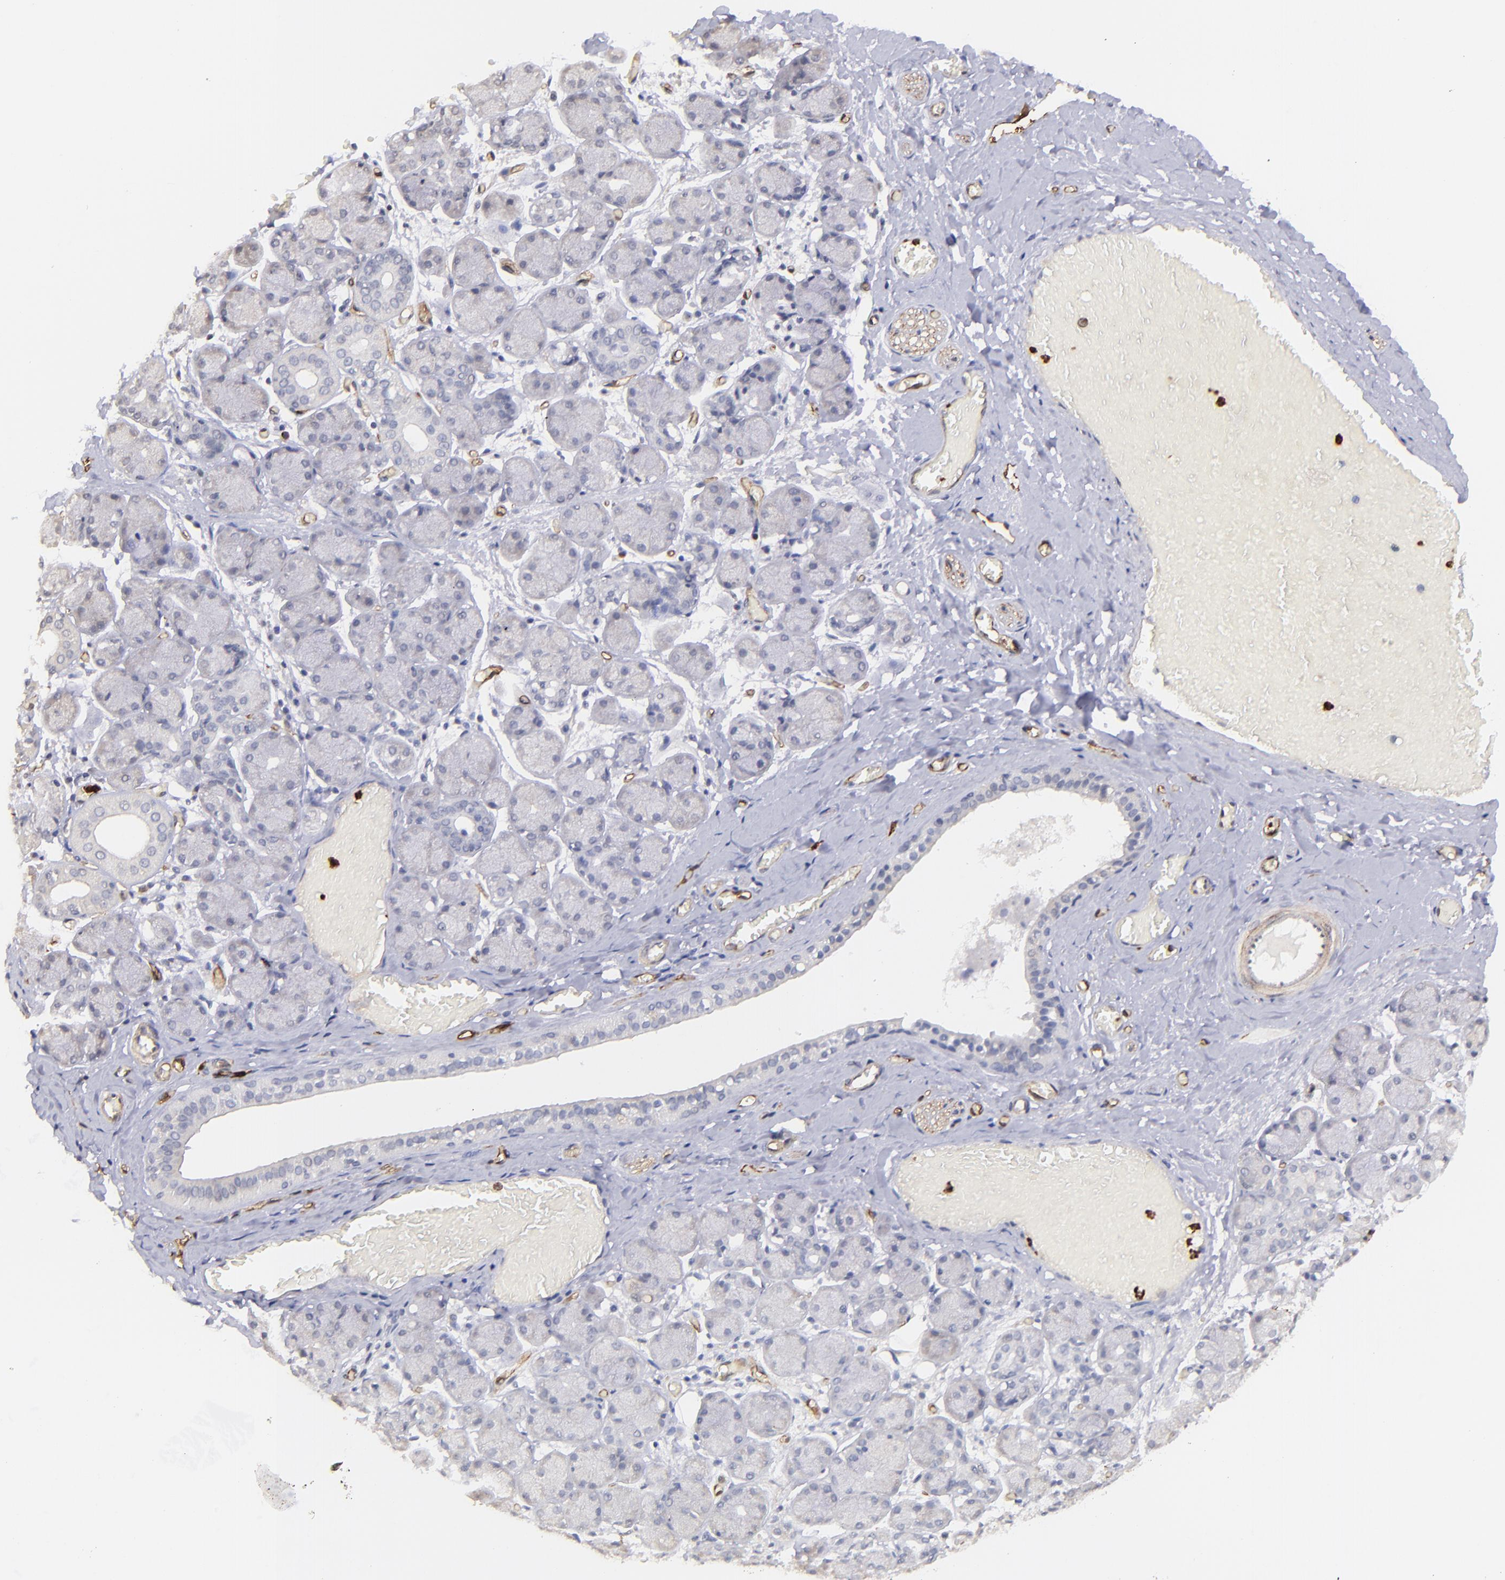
{"staining": {"intensity": "negative", "quantity": "none", "location": "none"}, "tissue": "salivary gland", "cell_type": "Glandular cells", "image_type": "normal", "snomed": [{"axis": "morphology", "description": "Normal tissue, NOS"}, {"axis": "topography", "description": "Salivary gland"}], "caption": "Glandular cells are negative for protein expression in unremarkable human salivary gland. The staining was performed using DAB (3,3'-diaminobenzidine) to visualize the protein expression in brown, while the nuclei were stained in blue with hematoxylin (Magnification: 20x).", "gene": "DYSF", "patient": {"sex": "female", "age": 24}}